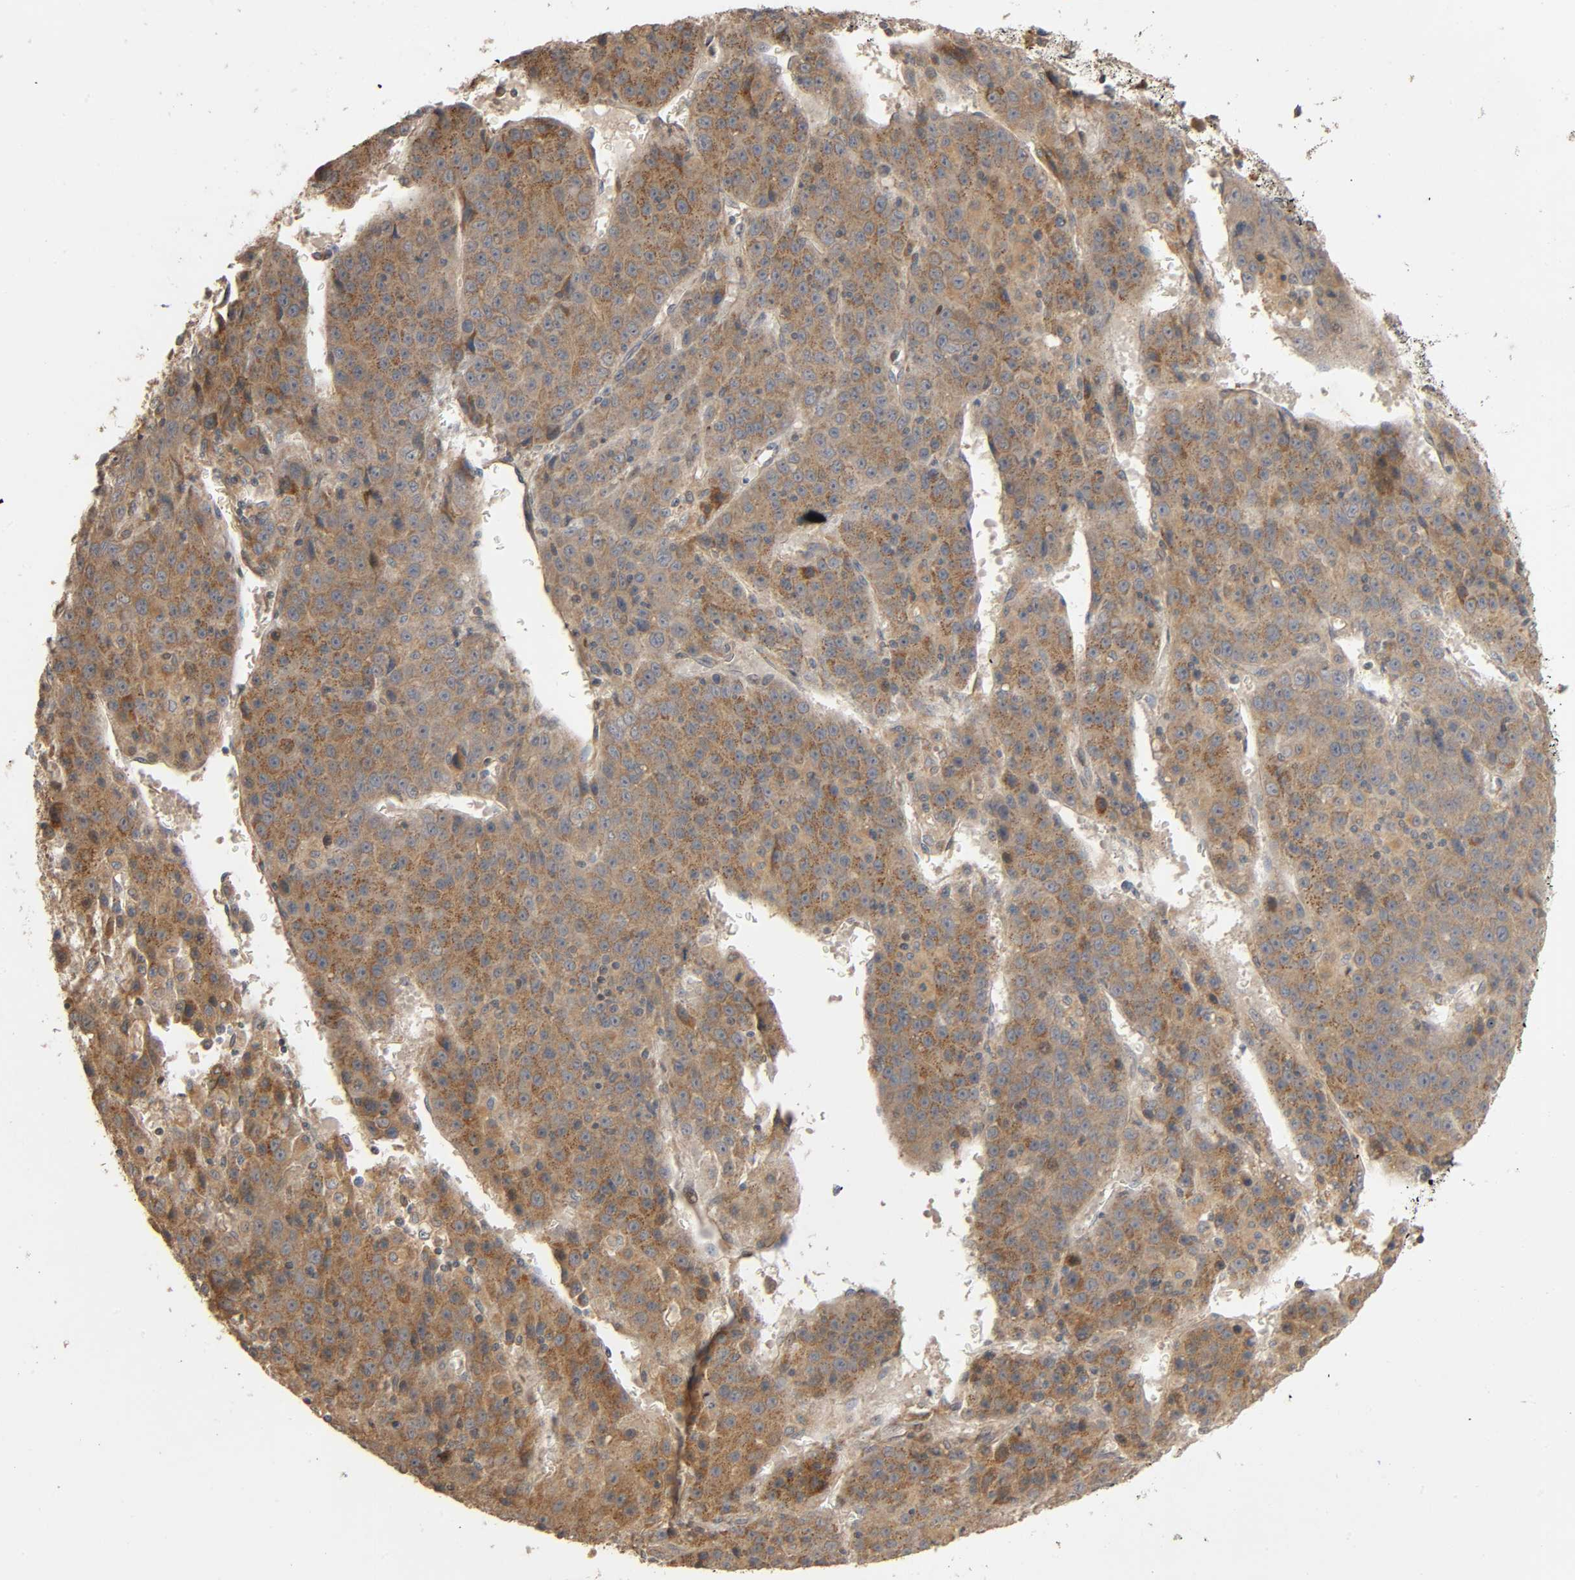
{"staining": {"intensity": "moderate", "quantity": ">75%", "location": "cytoplasmic/membranous"}, "tissue": "liver cancer", "cell_type": "Tumor cells", "image_type": "cancer", "snomed": [{"axis": "morphology", "description": "Carcinoma, Hepatocellular, NOS"}, {"axis": "topography", "description": "Liver"}], "caption": "The immunohistochemical stain labels moderate cytoplasmic/membranous positivity in tumor cells of liver cancer (hepatocellular carcinoma) tissue.", "gene": "SGSM1", "patient": {"sex": "female", "age": 53}}